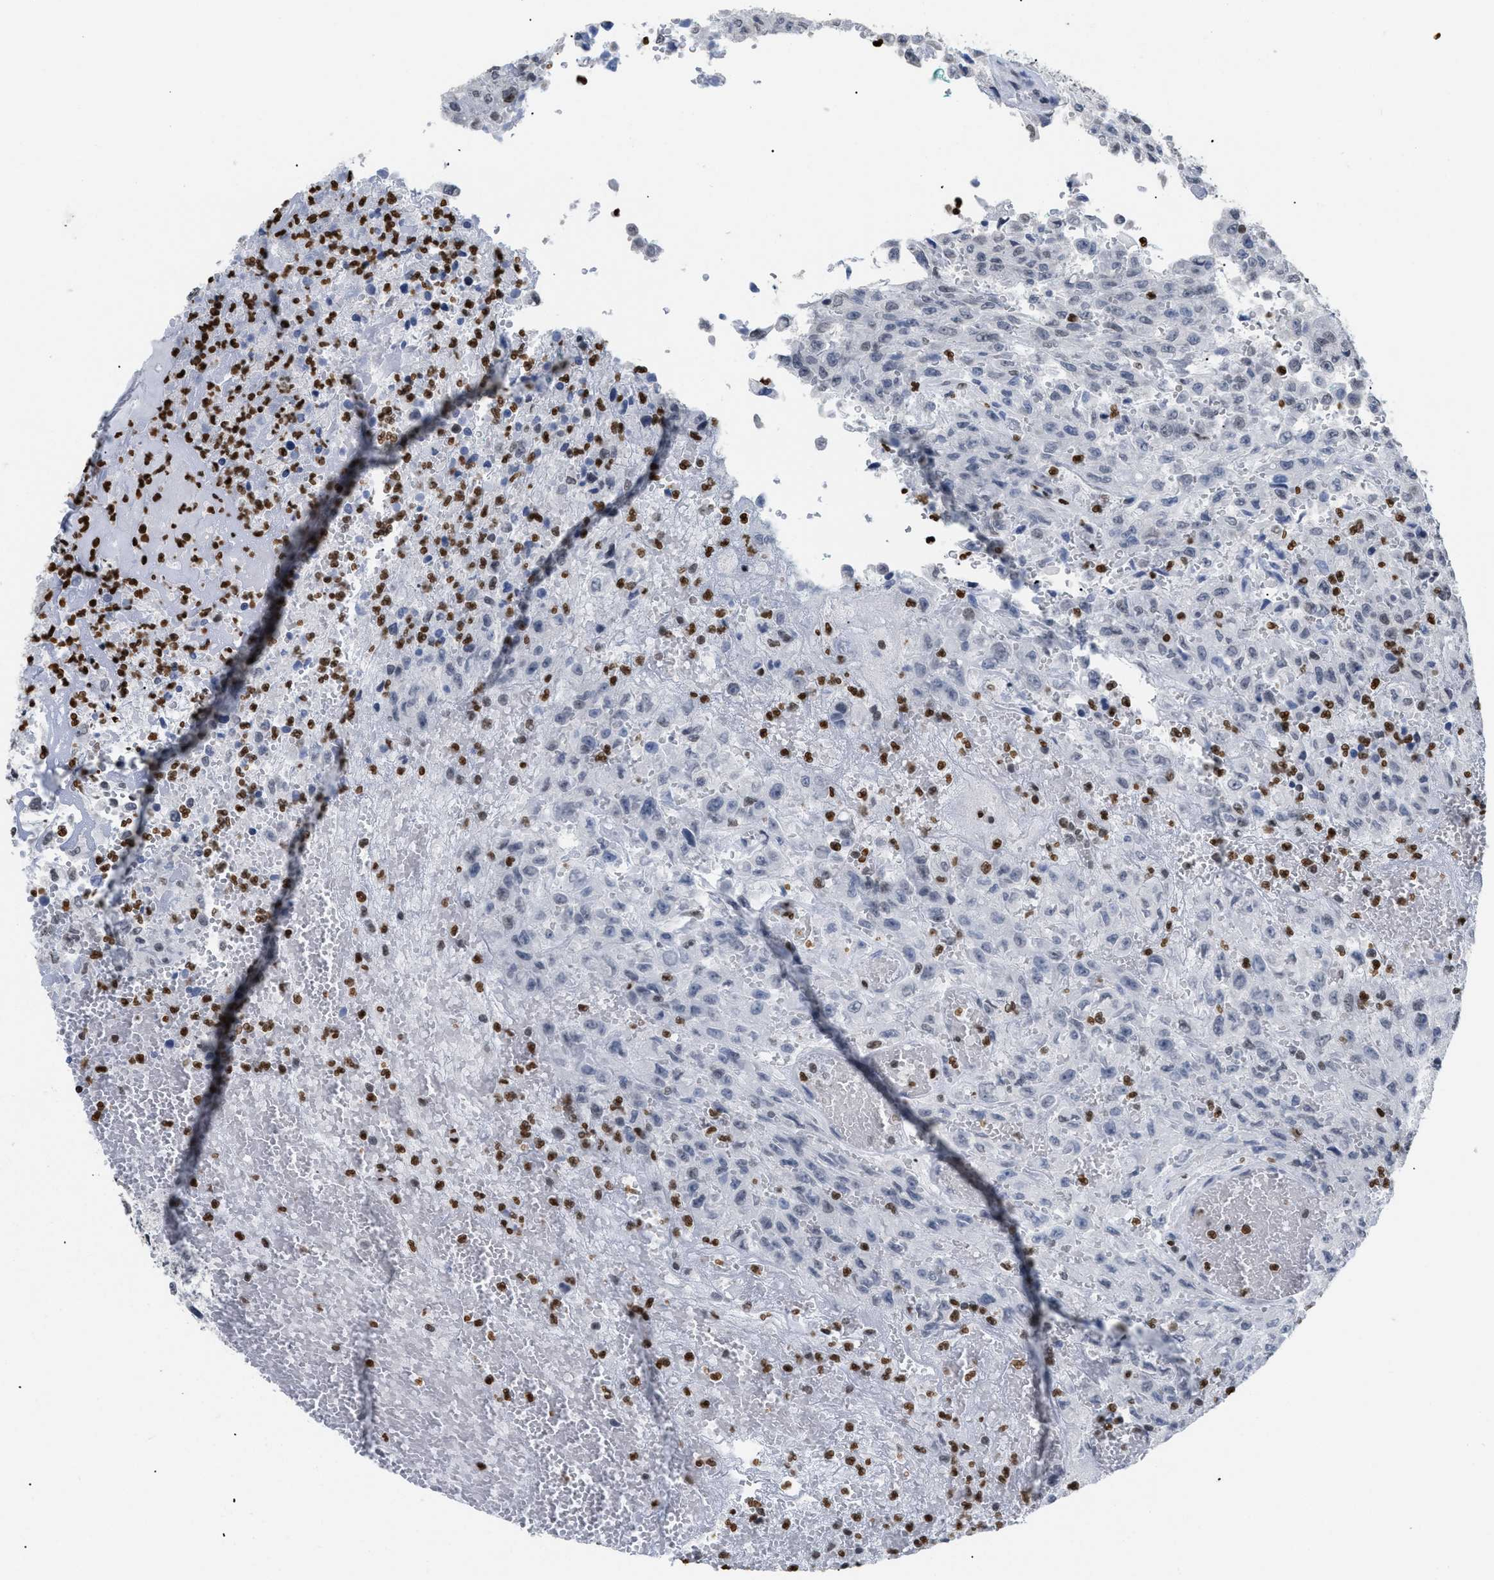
{"staining": {"intensity": "negative", "quantity": "none", "location": "none"}, "tissue": "urothelial cancer", "cell_type": "Tumor cells", "image_type": "cancer", "snomed": [{"axis": "morphology", "description": "Urothelial carcinoma, High grade"}, {"axis": "topography", "description": "Urinary bladder"}], "caption": "Tumor cells show no significant protein staining in urothelial cancer. The staining is performed using DAB (3,3'-diaminobenzidine) brown chromogen with nuclei counter-stained in using hematoxylin.", "gene": "HMGN2", "patient": {"sex": "male", "age": 46}}